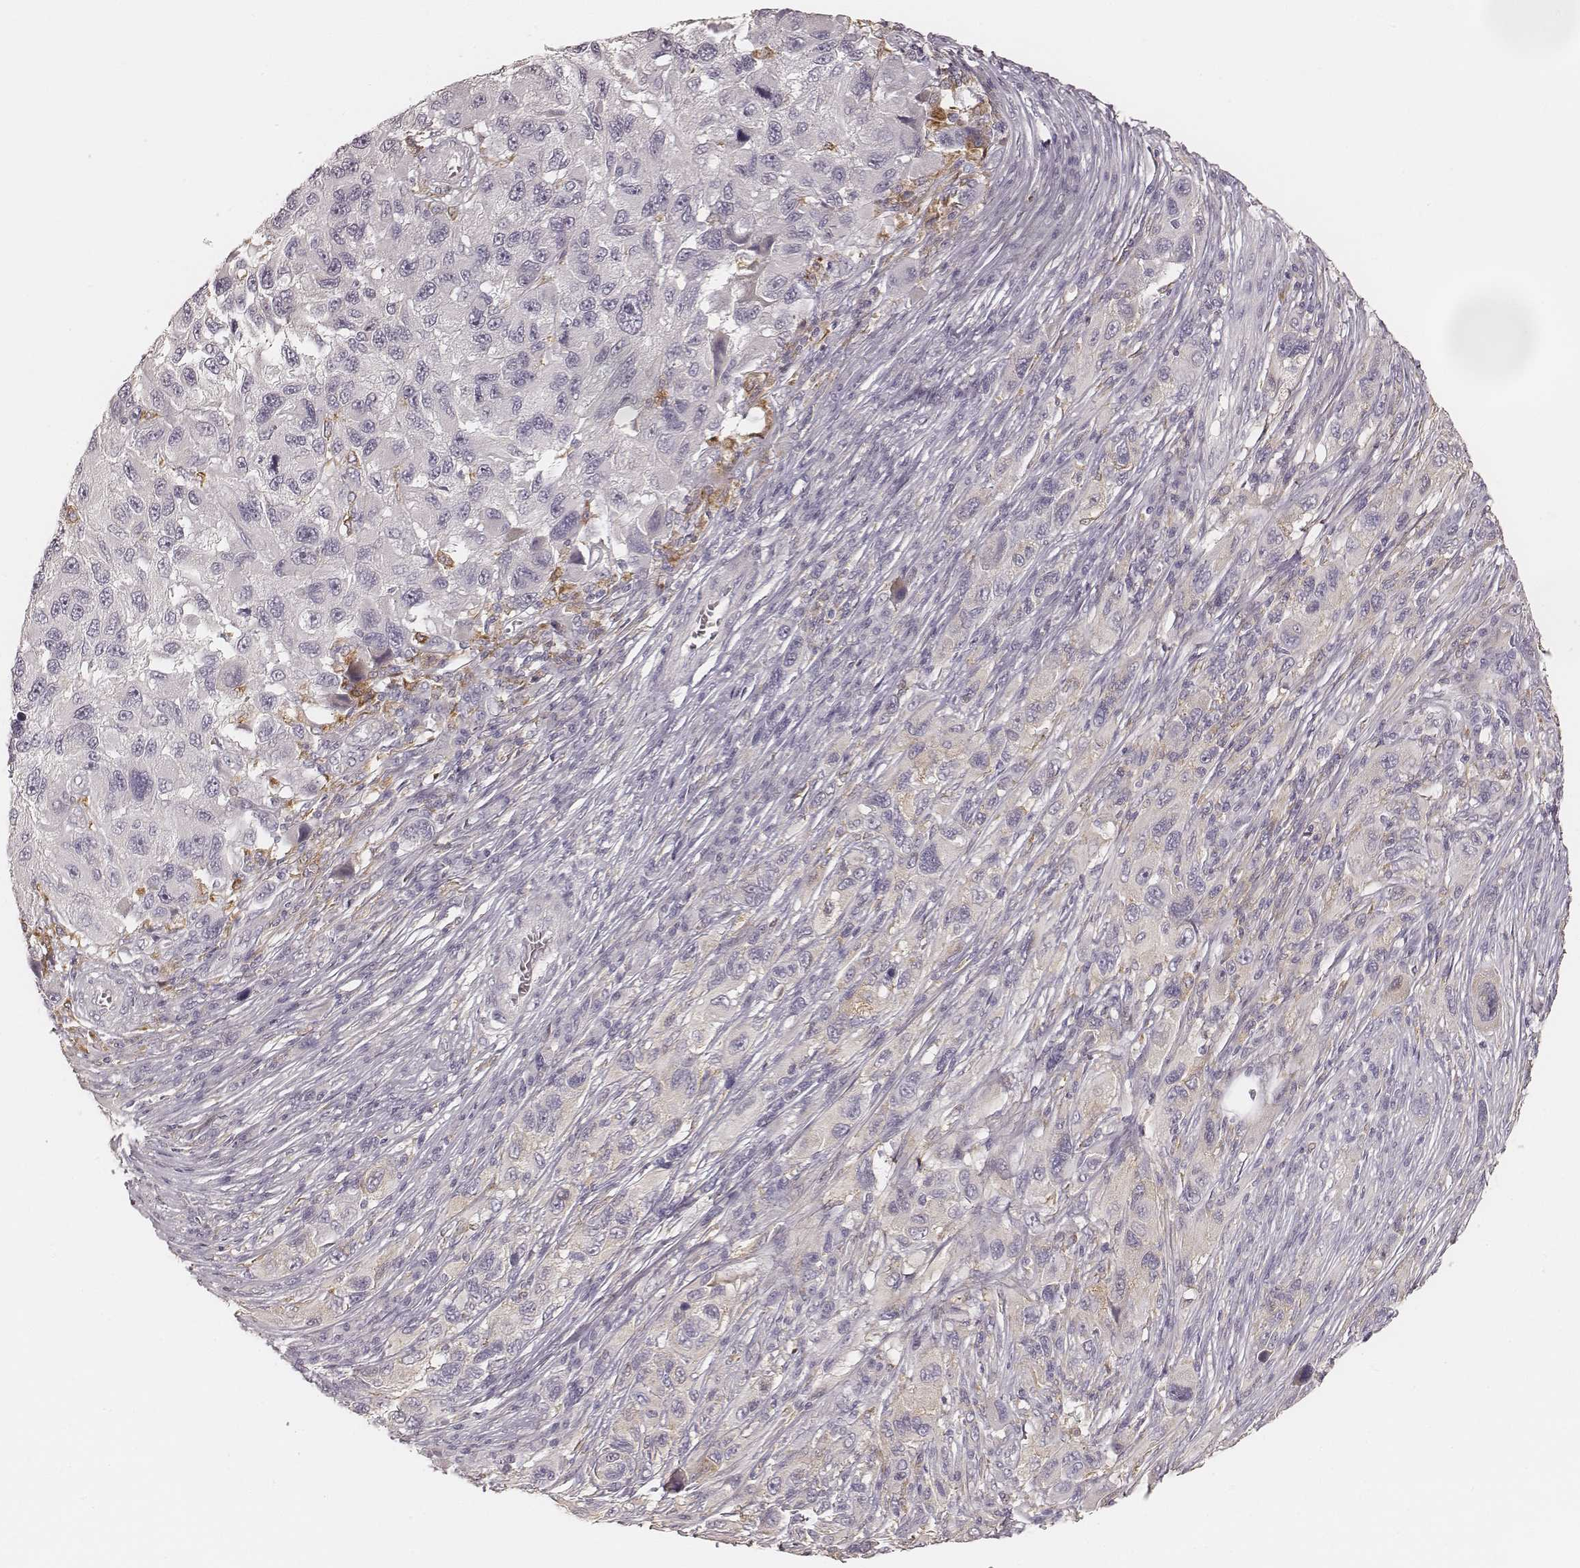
{"staining": {"intensity": "negative", "quantity": "none", "location": "none"}, "tissue": "melanoma", "cell_type": "Tumor cells", "image_type": "cancer", "snomed": [{"axis": "morphology", "description": "Malignant melanoma, NOS"}, {"axis": "topography", "description": "Skin"}], "caption": "A high-resolution photomicrograph shows IHC staining of melanoma, which shows no significant positivity in tumor cells.", "gene": "FMNL2", "patient": {"sex": "male", "age": 53}}